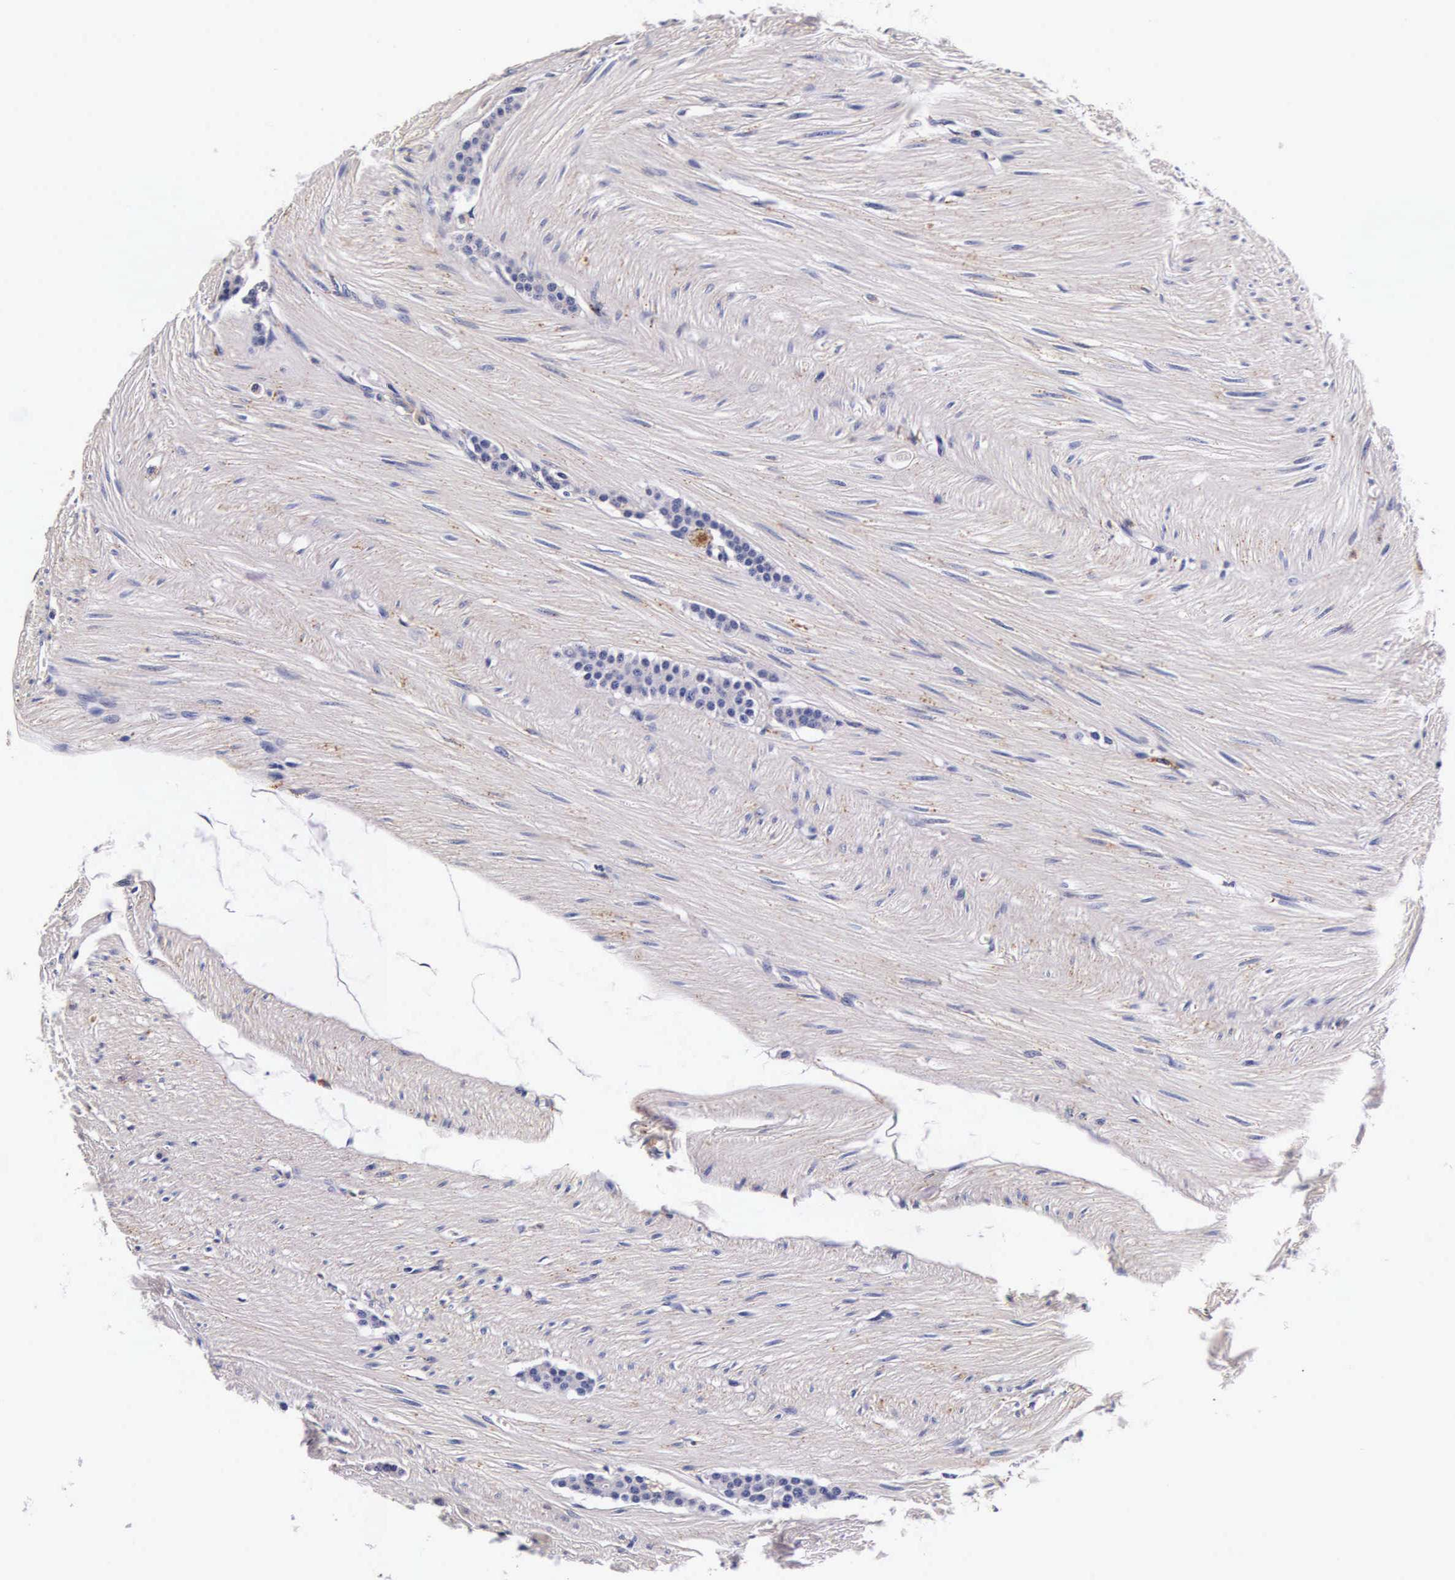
{"staining": {"intensity": "weak", "quantity": "<25%", "location": "cytoplasmic/membranous"}, "tissue": "carcinoid", "cell_type": "Tumor cells", "image_type": "cancer", "snomed": [{"axis": "morphology", "description": "Carcinoid, malignant, NOS"}, {"axis": "topography", "description": "Small intestine"}], "caption": "An immunohistochemistry (IHC) image of carcinoid is shown. There is no staining in tumor cells of carcinoid.", "gene": "CTSB", "patient": {"sex": "male", "age": 60}}